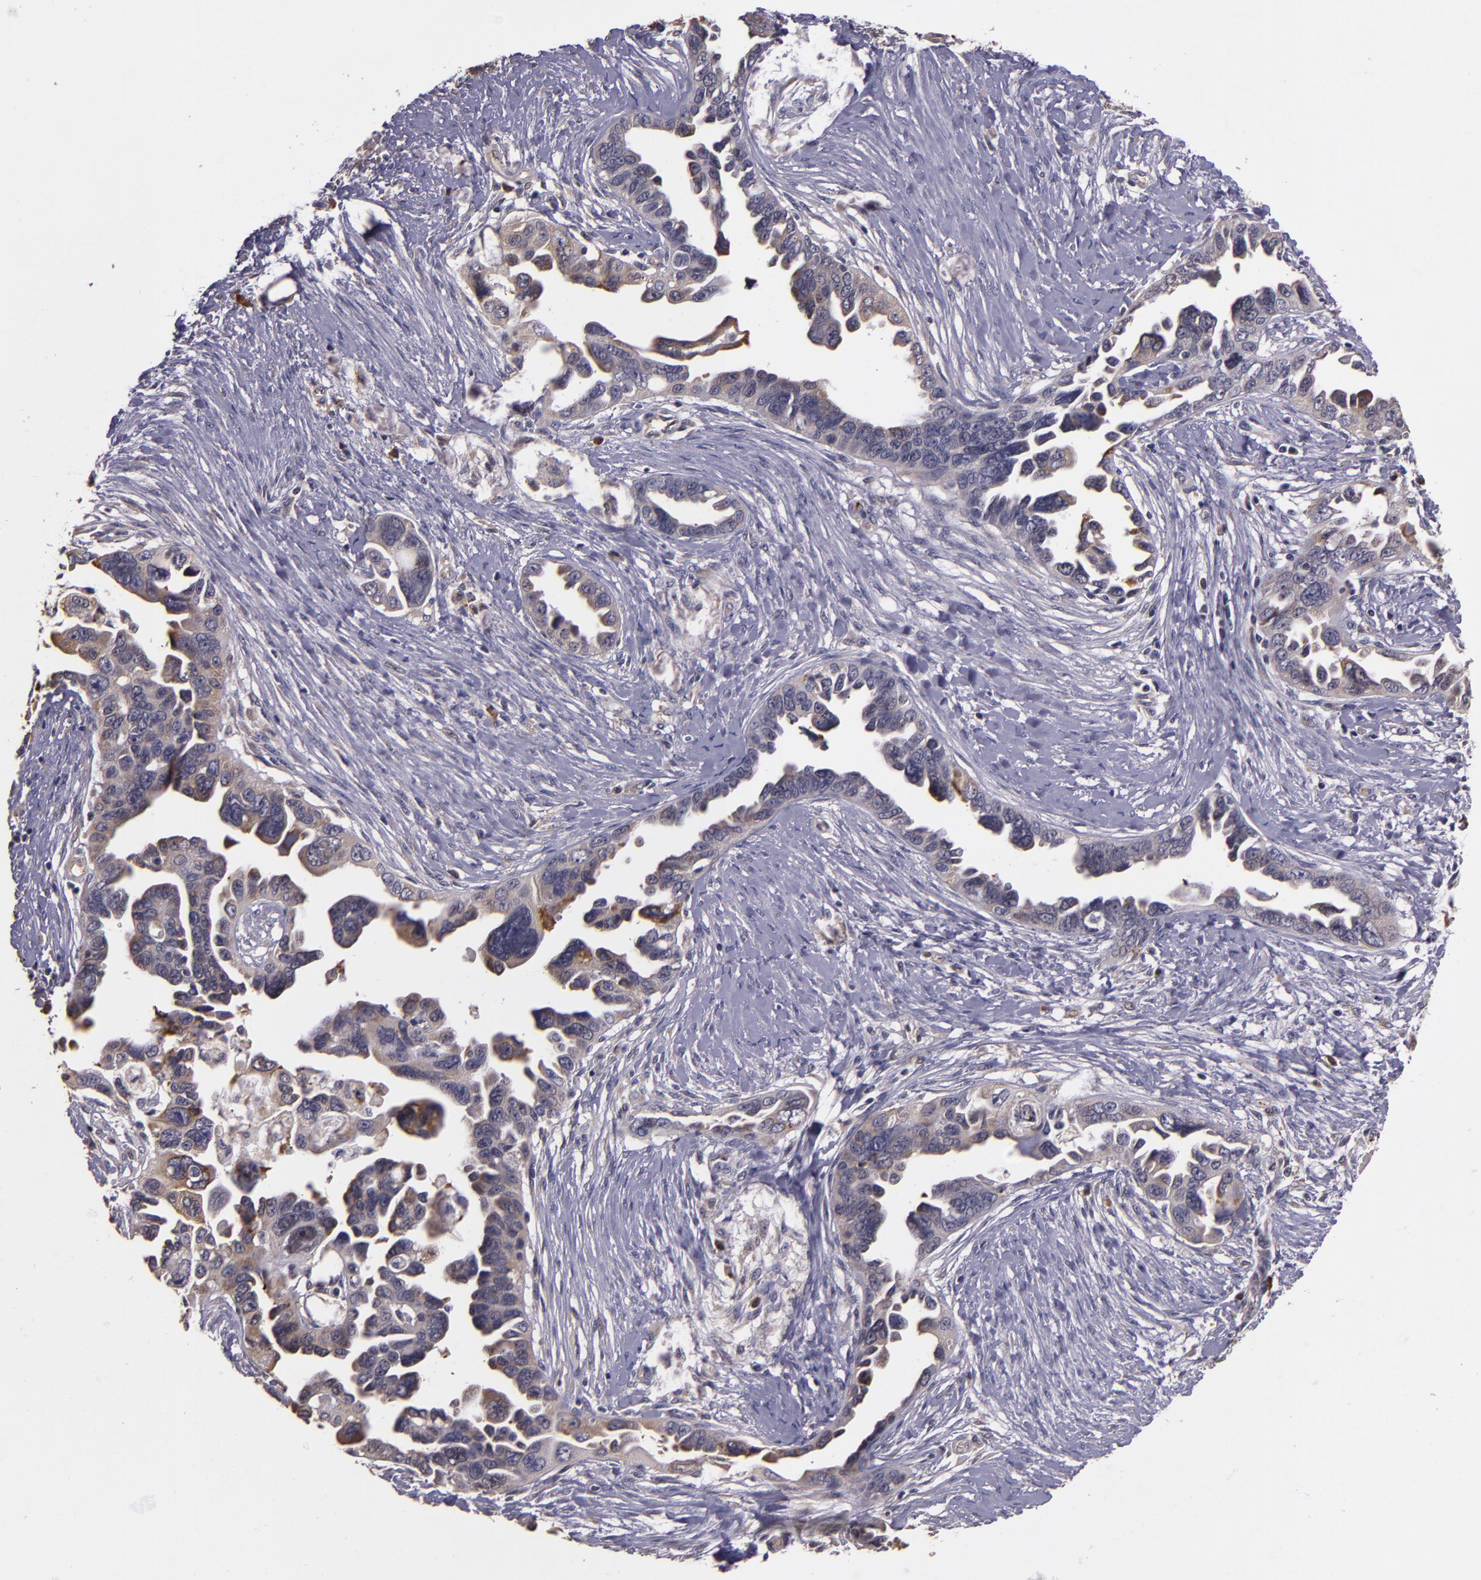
{"staining": {"intensity": "weak", "quantity": "<25%", "location": "cytoplasmic/membranous"}, "tissue": "ovarian cancer", "cell_type": "Tumor cells", "image_type": "cancer", "snomed": [{"axis": "morphology", "description": "Cystadenocarcinoma, serous, NOS"}, {"axis": "topography", "description": "Ovary"}], "caption": "Histopathology image shows no significant protein expression in tumor cells of ovarian cancer. Brightfield microscopy of immunohistochemistry stained with DAB (brown) and hematoxylin (blue), captured at high magnification.", "gene": "SYTL4", "patient": {"sex": "female", "age": 63}}